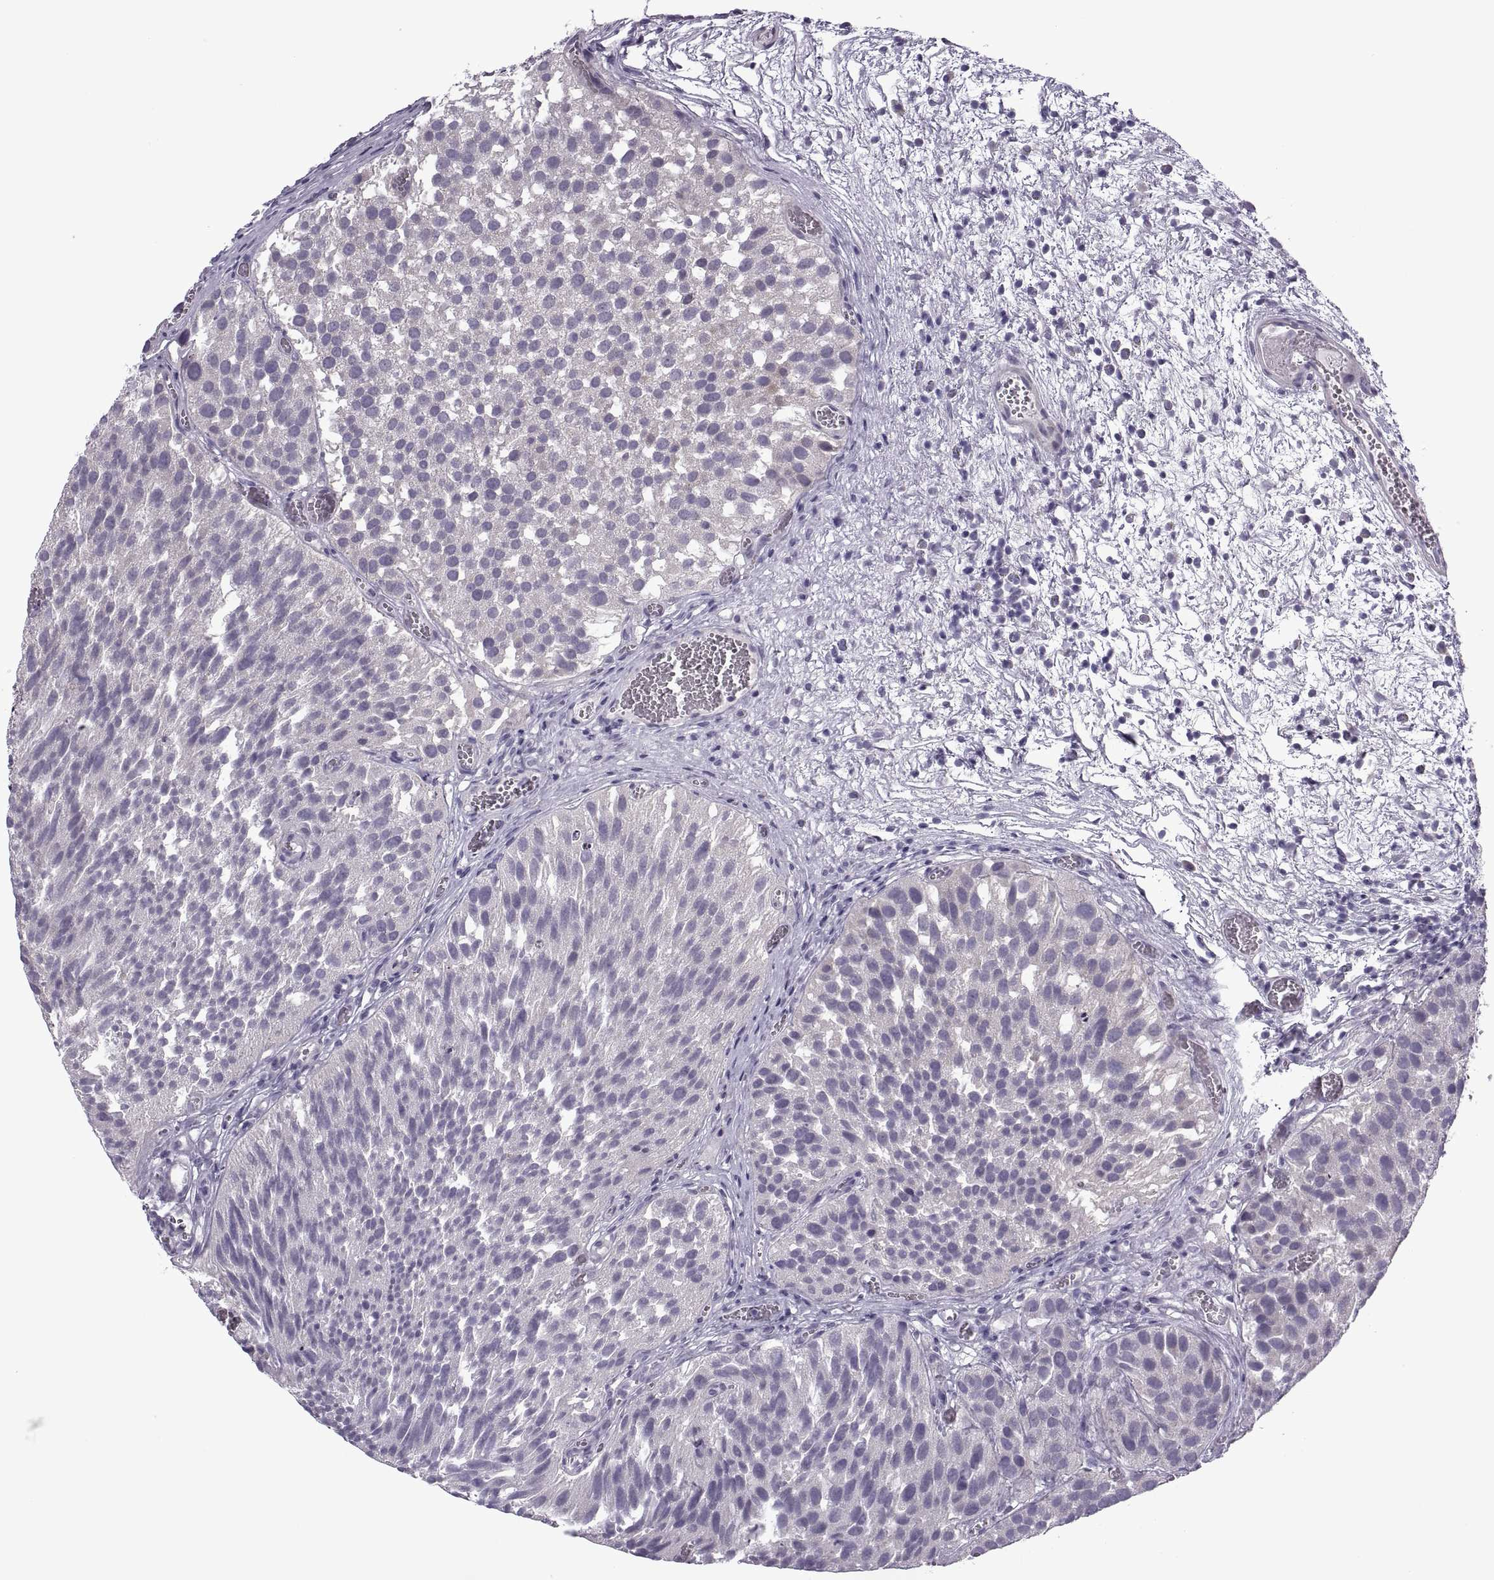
{"staining": {"intensity": "negative", "quantity": "none", "location": "none"}, "tissue": "urothelial cancer", "cell_type": "Tumor cells", "image_type": "cancer", "snomed": [{"axis": "morphology", "description": "Urothelial carcinoma, Low grade"}, {"axis": "topography", "description": "Urinary bladder"}], "caption": "A high-resolution photomicrograph shows immunohistochemistry staining of urothelial carcinoma (low-grade), which reveals no significant positivity in tumor cells. The staining is performed using DAB (3,3'-diaminobenzidine) brown chromogen with nuclei counter-stained in using hematoxylin.", "gene": "RIPK4", "patient": {"sex": "female", "age": 69}}